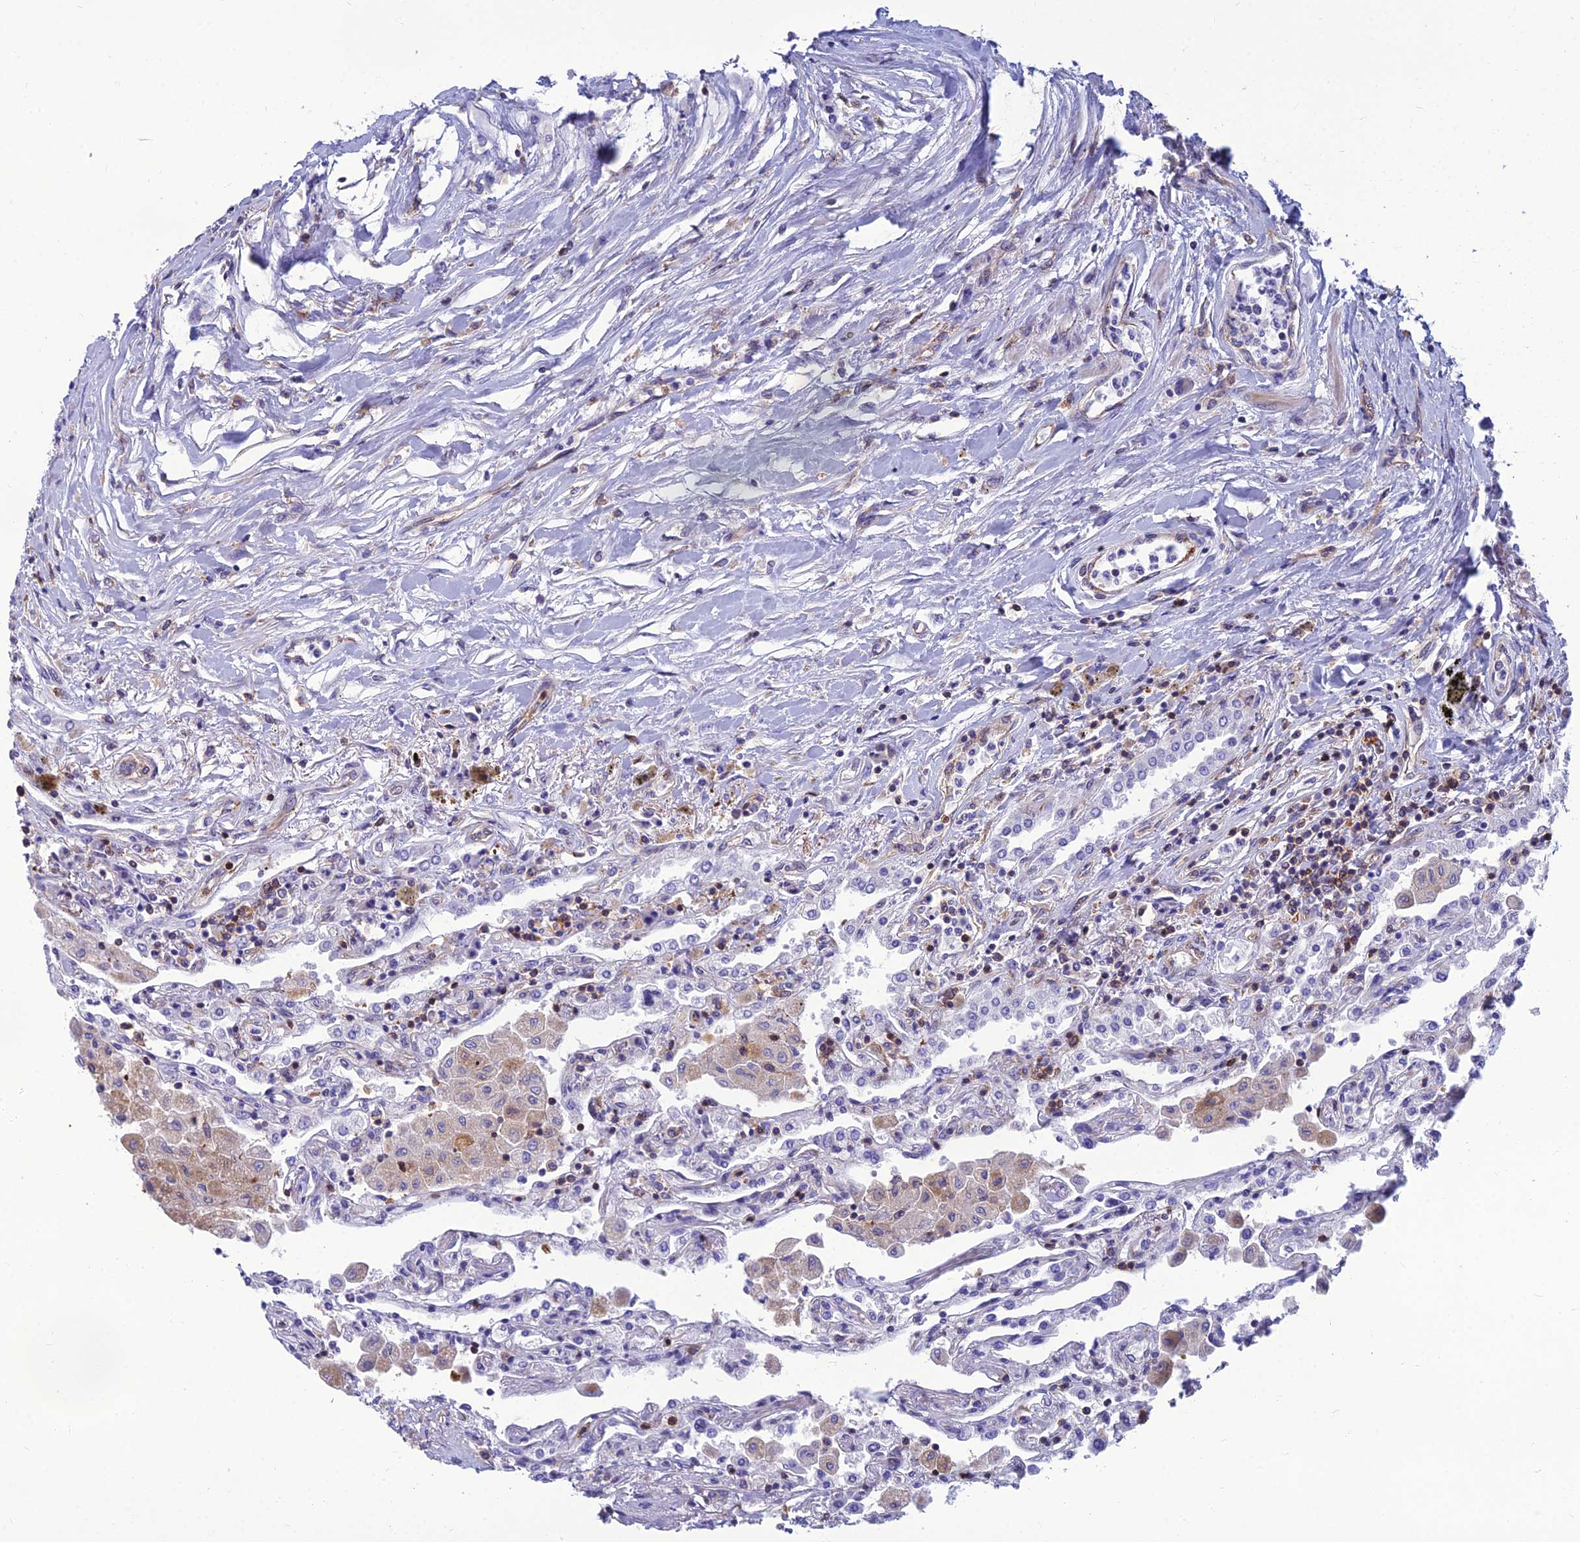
{"staining": {"intensity": "negative", "quantity": "none", "location": "none"}, "tissue": "lung", "cell_type": "Alveolar cells", "image_type": "normal", "snomed": [{"axis": "morphology", "description": "Normal tissue, NOS"}, {"axis": "topography", "description": "Bronchus"}, {"axis": "topography", "description": "Lung"}], "caption": "Alveolar cells show no significant protein staining in unremarkable lung. (DAB (3,3'-diaminobenzidine) IHC with hematoxylin counter stain).", "gene": "PPP1R18", "patient": {"sex": "female", "age": 49}}